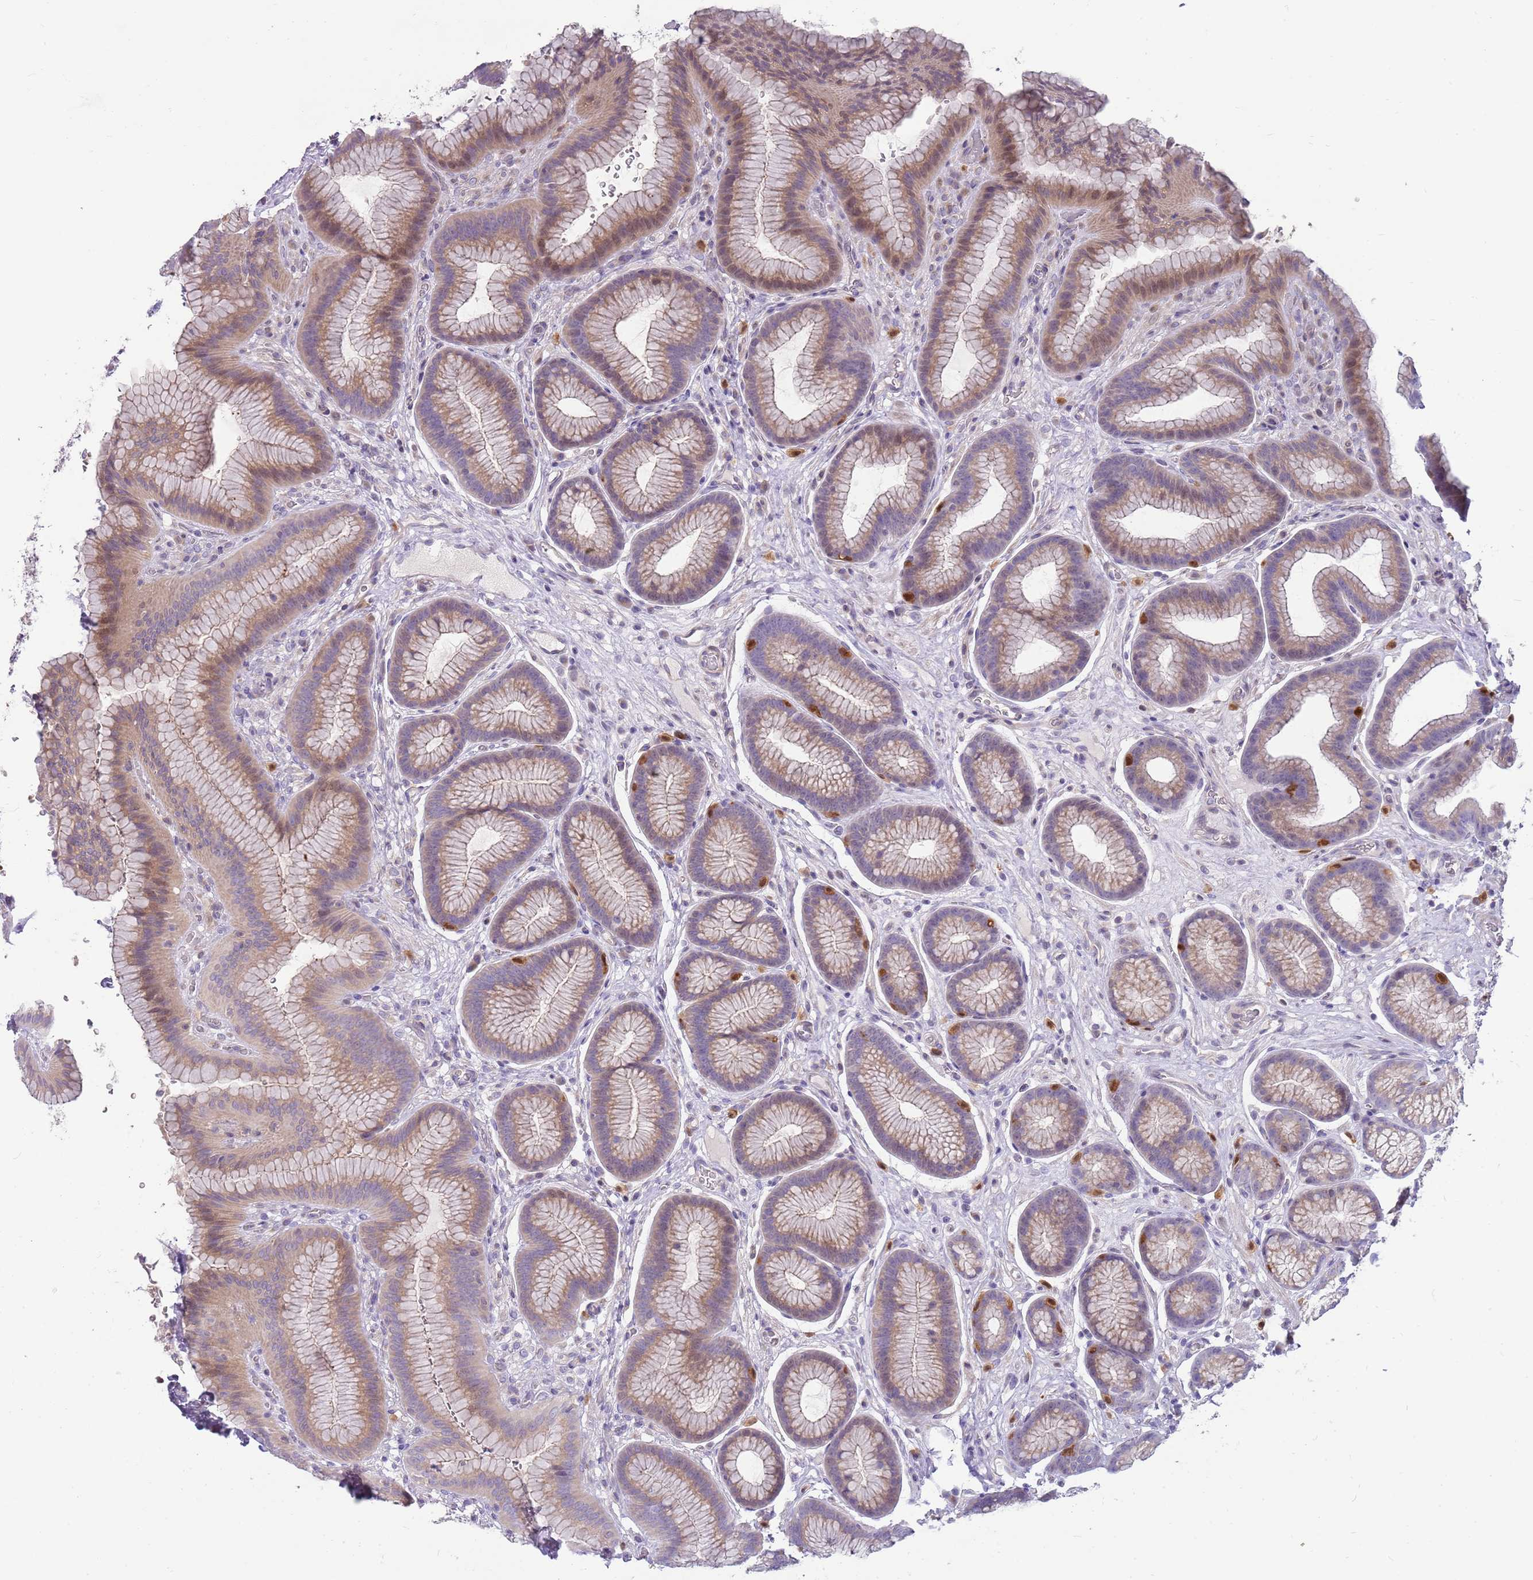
{"staining": {"intensity": "weak", "quantity": "25%-75%", "location": "cytoplasmic/membranous"}, "tissue": "stomach", "cell_type": "Glandular cells", "image_type": "normal", "snomed": [{"axis": "morphology", "description": "Normal tissue, NOS"}, {"axis": "topography", "description": "Stomach"}], "caption": "DAB immunohistochemical staining of unremarkable stomach displays weak cytoplasmic/membranous protein staining in about 25%-75% of glandular cells.", "gene": "DIPK1C", "patient": {"sex": "male", "age": 42}}